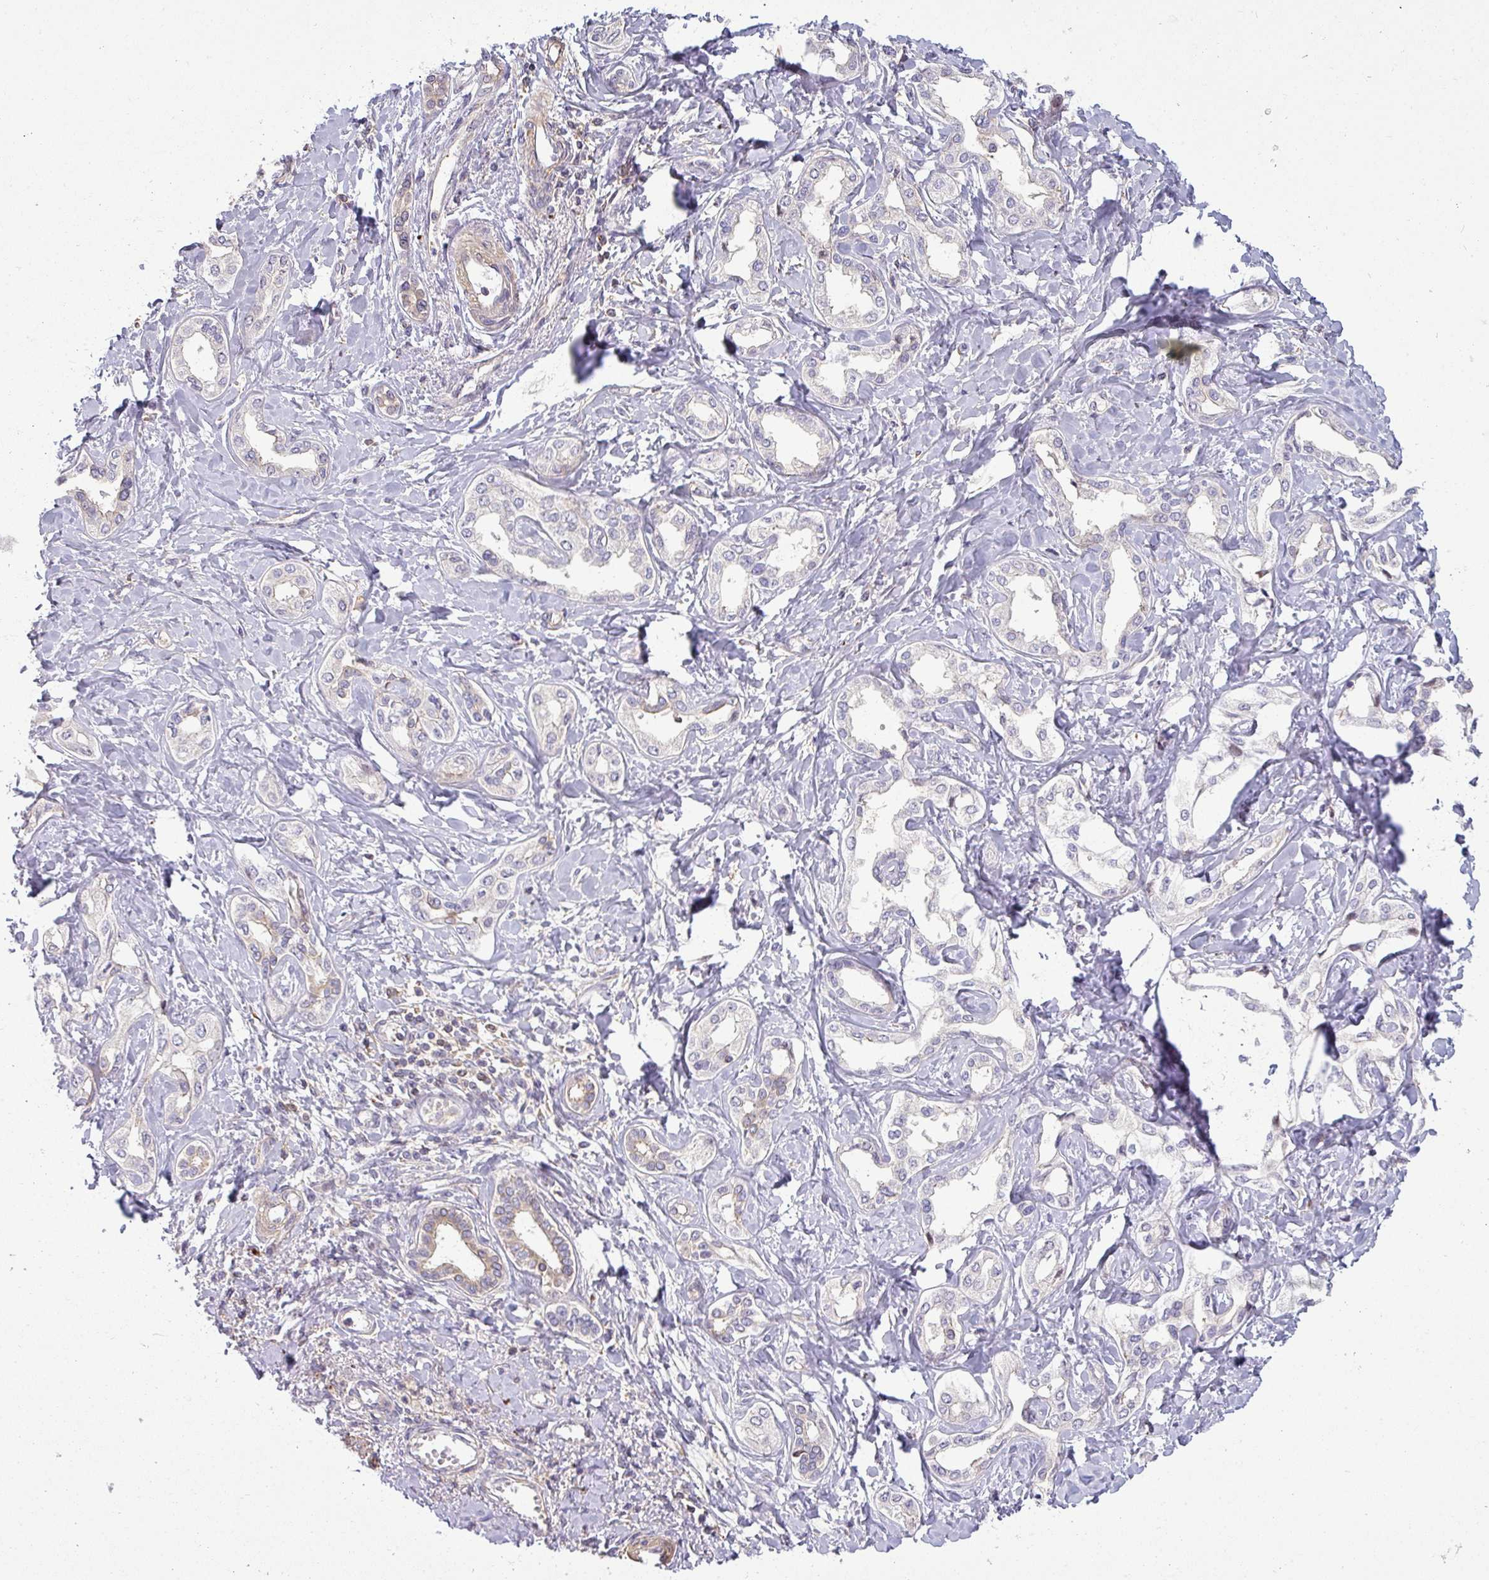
{"staining": {"intensity": "negative", "quantity": "none", "location": "none"}, "tissue": "liver cancer", "cell_type": "Tumor cells", "image_type": "cancer", "snomed": [{"axis": "morphology", "description": "Cholangiocarcinoma"}, {"axis": "topography", "description": "Liver"}], "caption": "A high-resolution photomicrograph shows IHC staining of liver cancer, which exhibits no significant positivity in tumor cells. The staining was performed using DAB (3,3'-diaminobenzidine) to visualize the protein expression in brown, while the nuclei were stained in blue with hematoxylin (Magnification: 20x).", "gene": "ZNF835", "patient": {"sex": "female", "age": 77}}